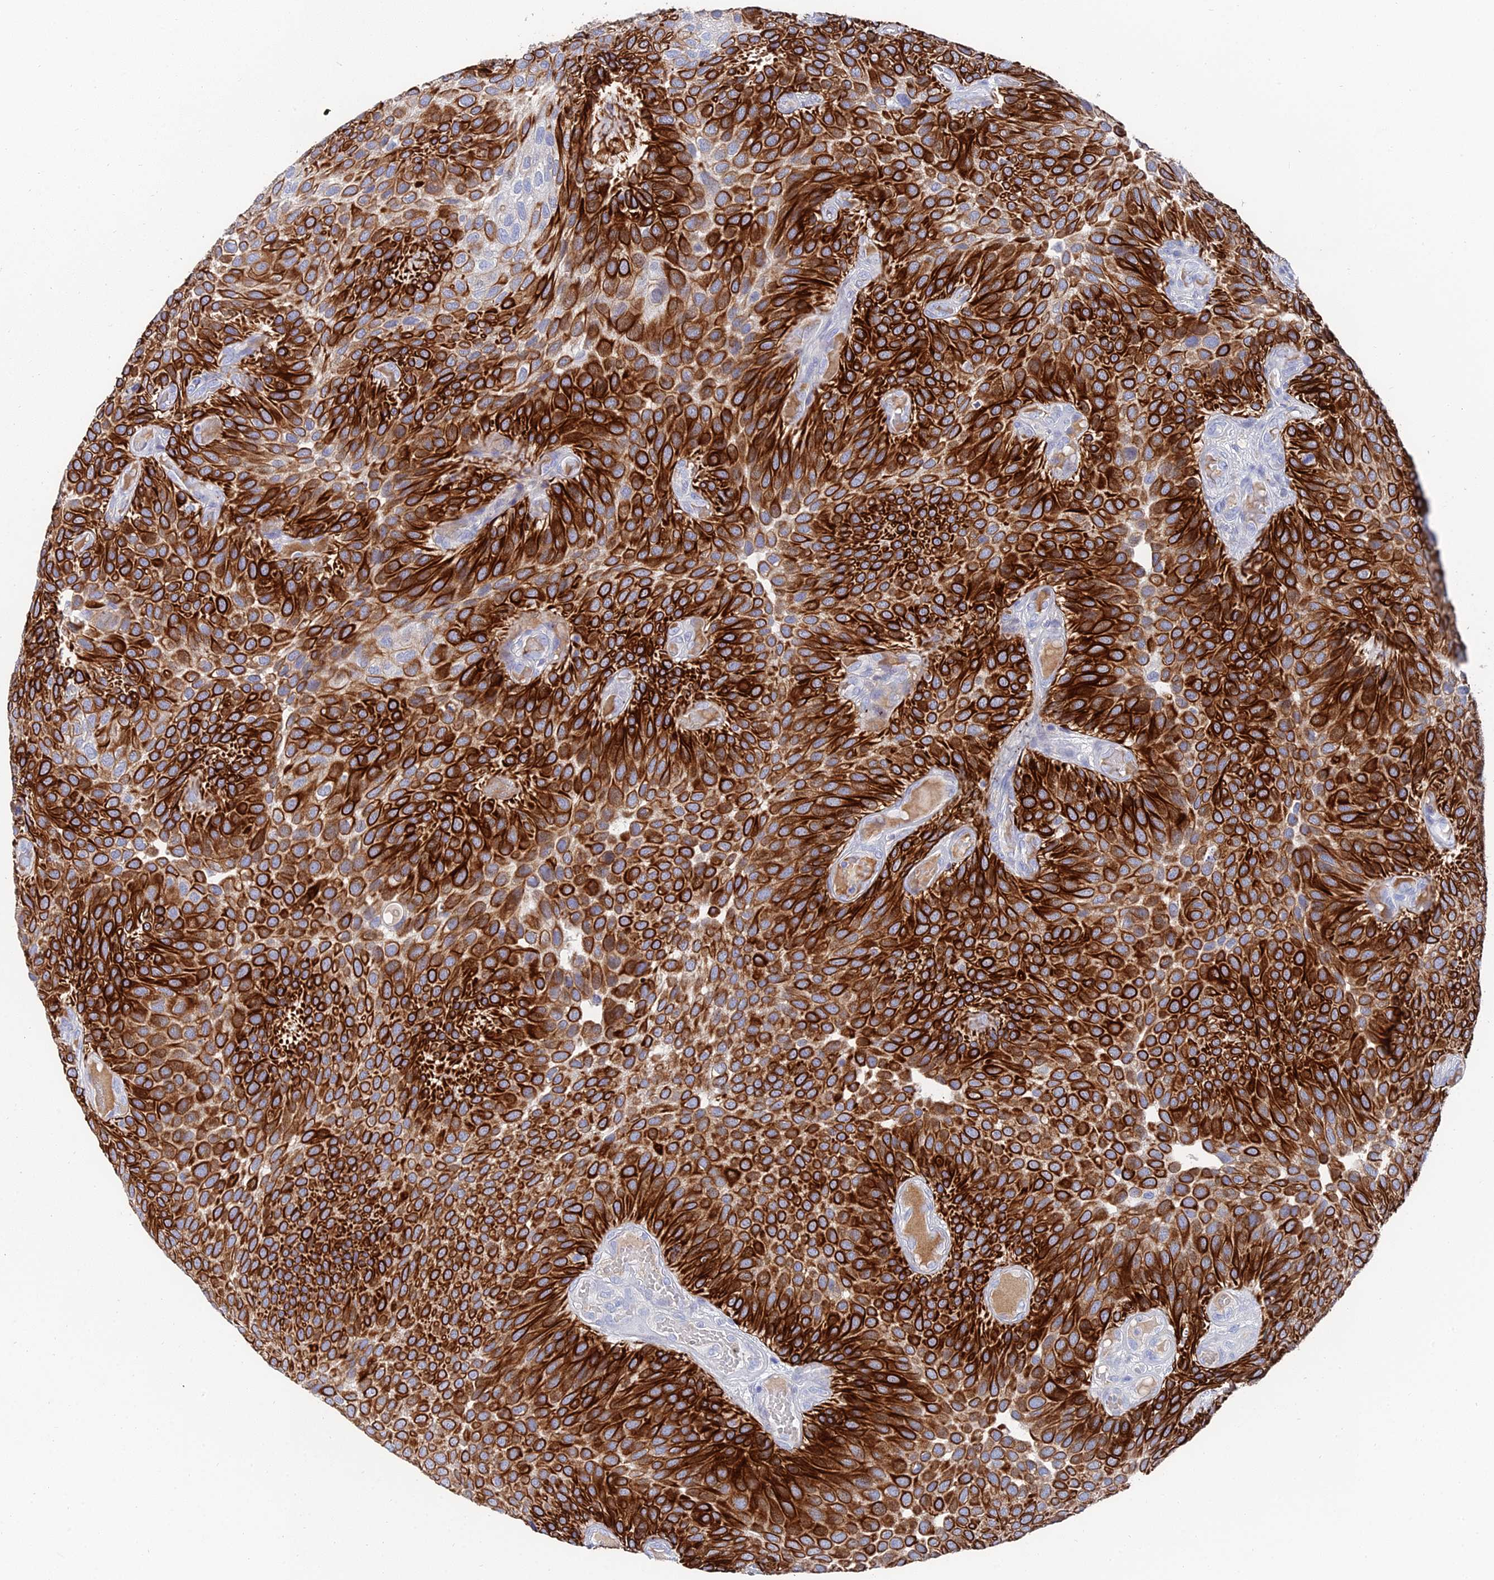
{"staining": {"intensity": "strong", "quantity": ">75%", "location": "cytoplasmic/membranous"}, "tissue": "urothelial cancer", "cell_type": "Tumor cells", "image_type": "cancer", "snomed": [{"axis": "morphology", "description": "Urothelial carcinoma, Low grade"}, {"axis": "topography", "description": "Urinary bladder"}], "caption": "Urothelial carcinoma (low-grade) stained with a protein marker shows strong staining in tumor cells.", "gene": "KRT17", "patient": {"sex": "male", "age": 89}}